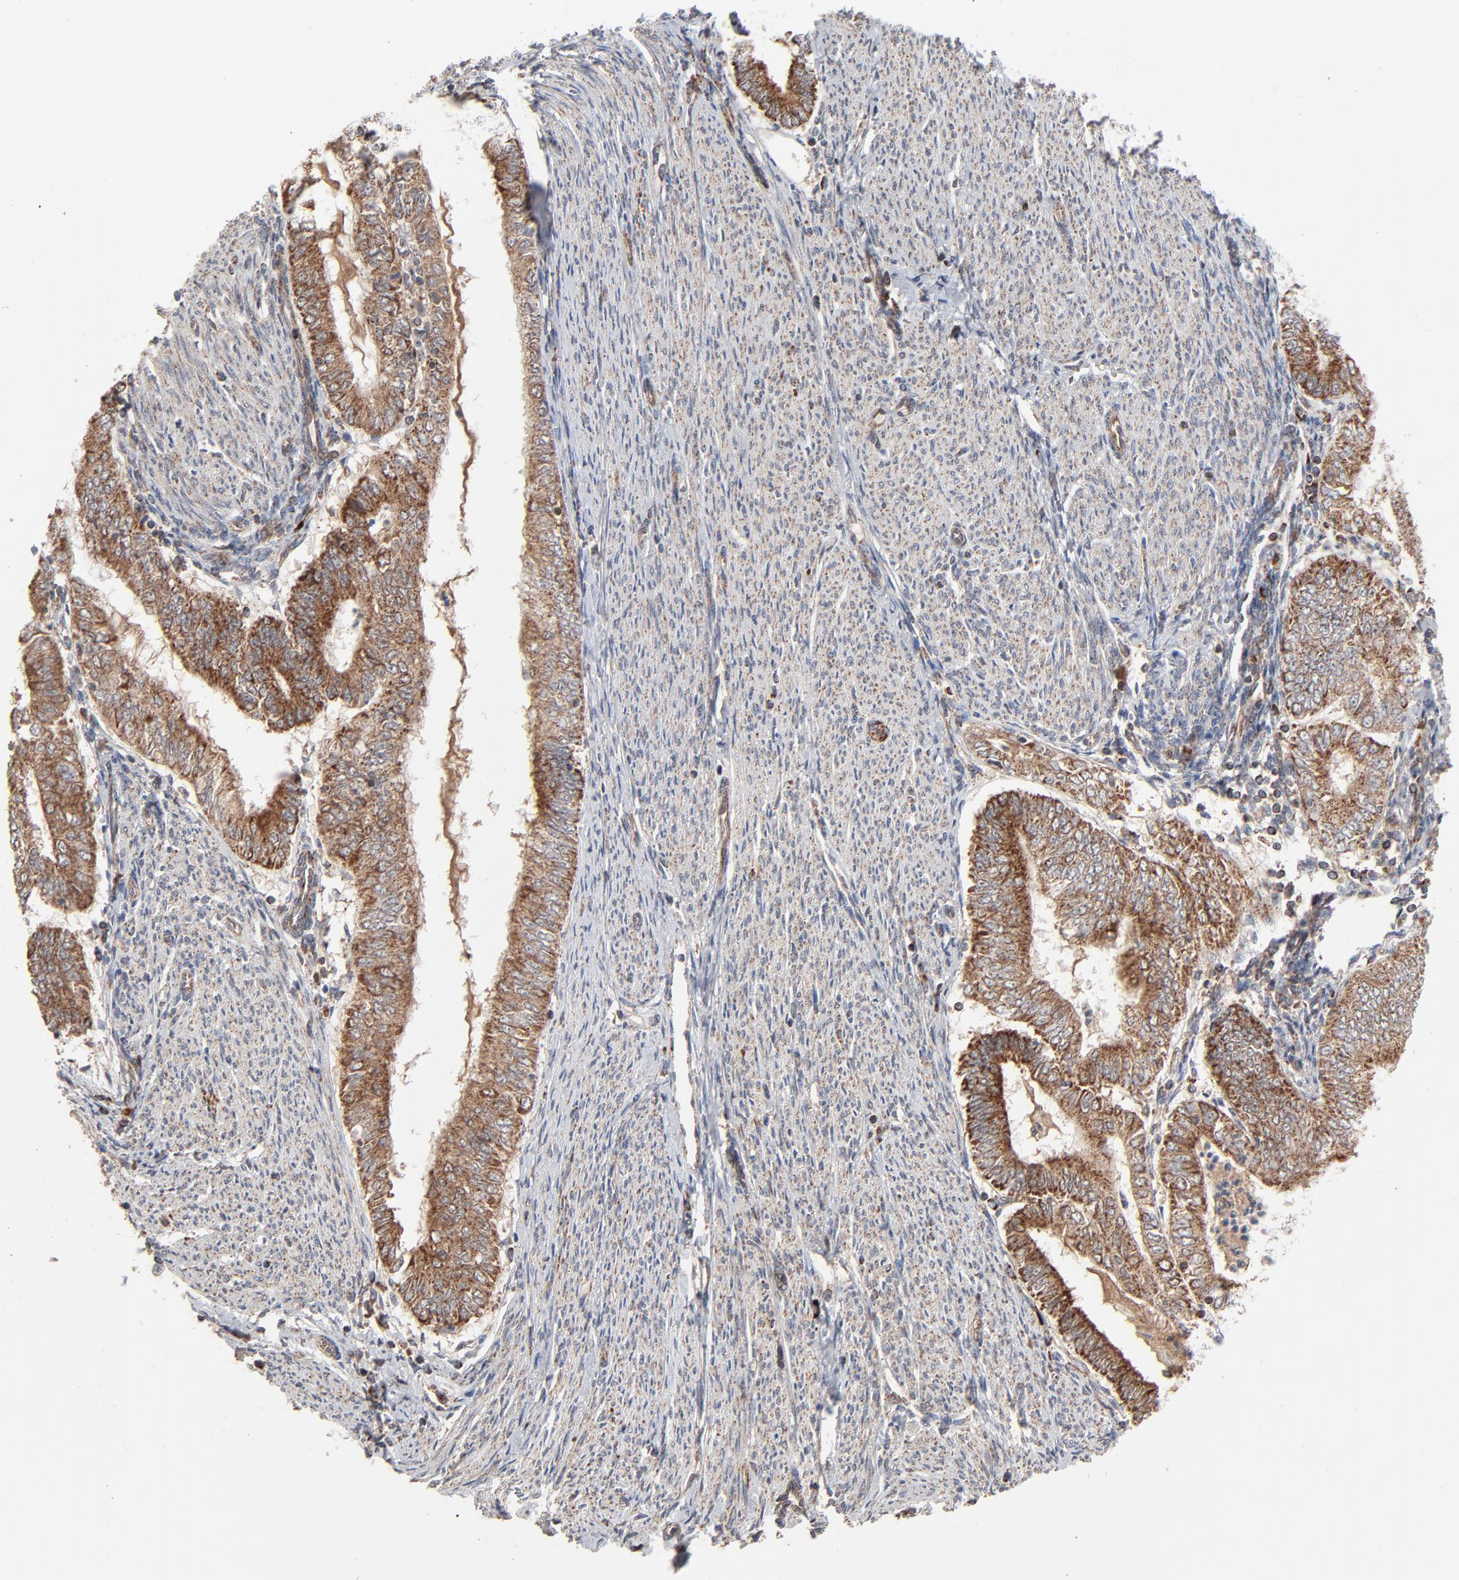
{"staining": {"intensity": "strong", "quantity": ">75%", "location": "cytoplasmic/membranous"}, "tissue": "endometrial cancer", "cell_type": "Tumor cells", "image_type": "cancer", "snomed": [{"axis": "morphology", "description": "Adenocarcinoma, NOS"}, {"axis": "topography", "description": "Endometrium"}], "caption": "A micrograph of human adenocarcinoma (endometrial) stained for a protein demonstrates strong cytoplasmic/membranous brown staining in tumor cells.", "gene": "ABLIM3", "patient": {"sex": "female", "age": 66}}